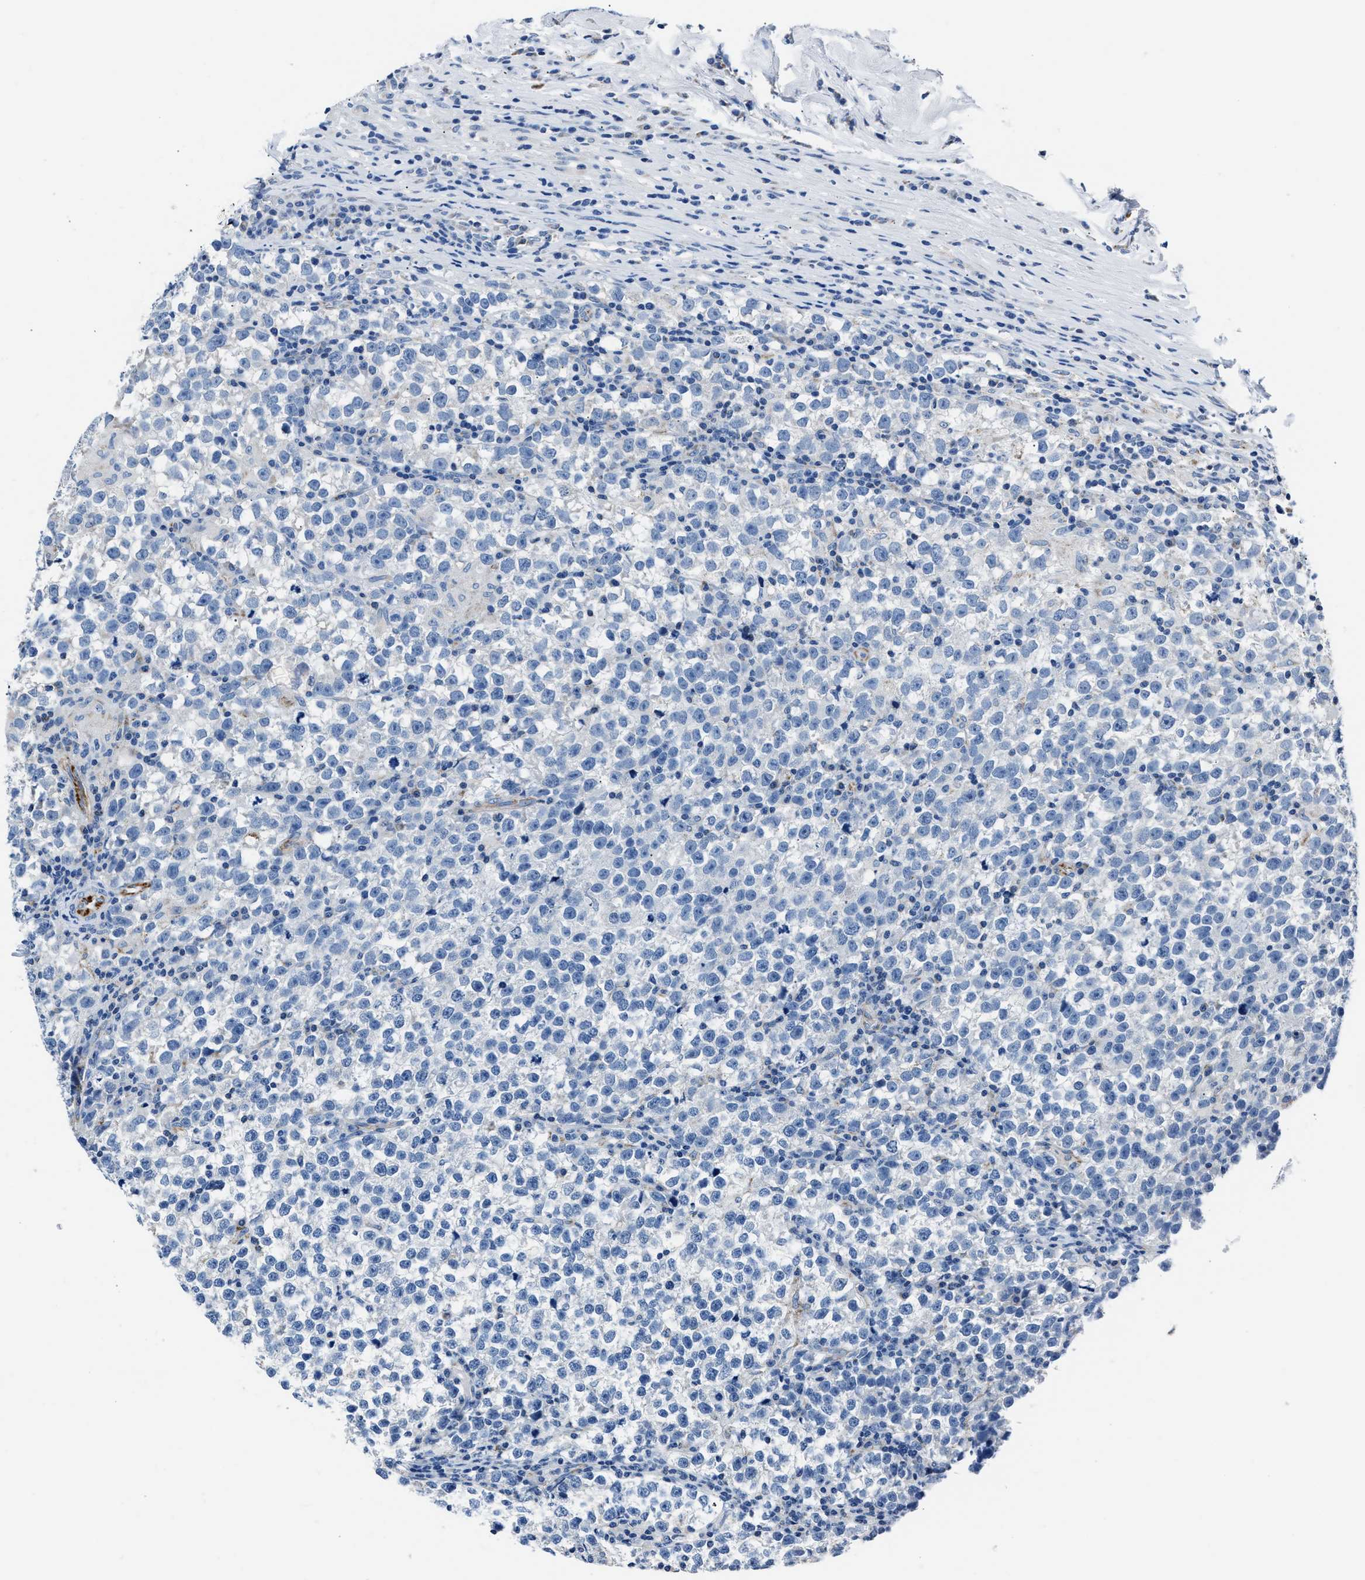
{"staining": {"intensity": "negative", "quantity": "none", "location": "none"}, "tissue": "testis cancer", "cell_type": "Tumor cells", "image_type": "cancer", "snomed": [{"axis": "morphology", "description": "Normal tissue, NOS"}, {"axis": "morphology", "description": "Seminoma, NOS"}, {"axis": "topography", "description": "Testis"}], "caption": "Protein analysis of seminoma (testis) shows no significant positivity in tumor cells.", "gene": "AMACR", "patient": {"sex": "male", "age": 43}}